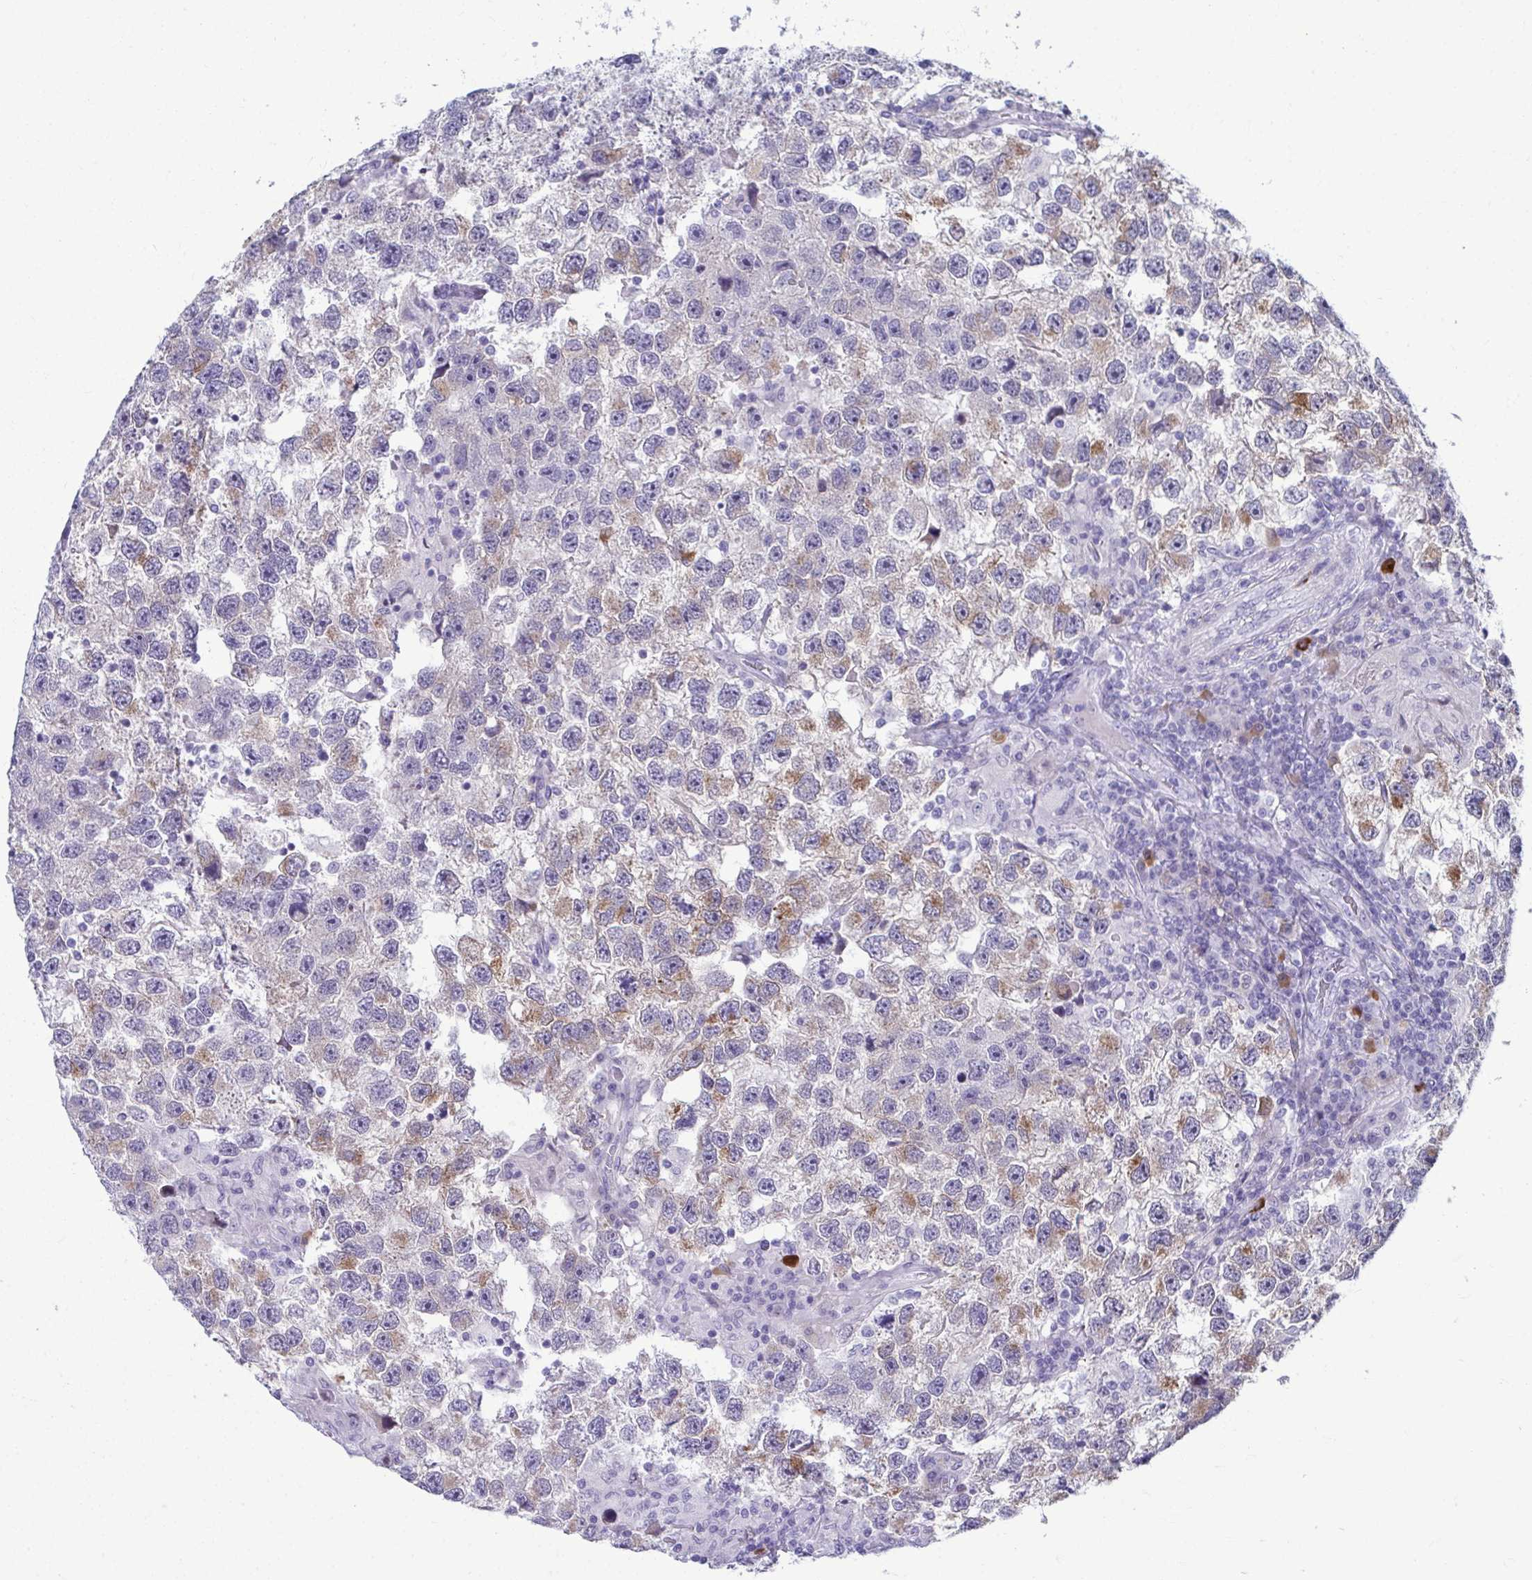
{"staining": {"intensity": "weak", "quantity": "<25%", "location": "cytoplasmic/membranous"}, "tissue": "testis cancer", "cell_type": "Tumor cells", "image_type": "cancer", "snomed": [{"axis": "morphology", "description": "Seminoma, NOS"}, {"axis": "topography", "description": "Testis"}], "caption": "Tumor cells are negative for brown protein staining in seminoma (testis).", "gene": "SERPINI1", "patient": {"sex": "male", "age": 26}}